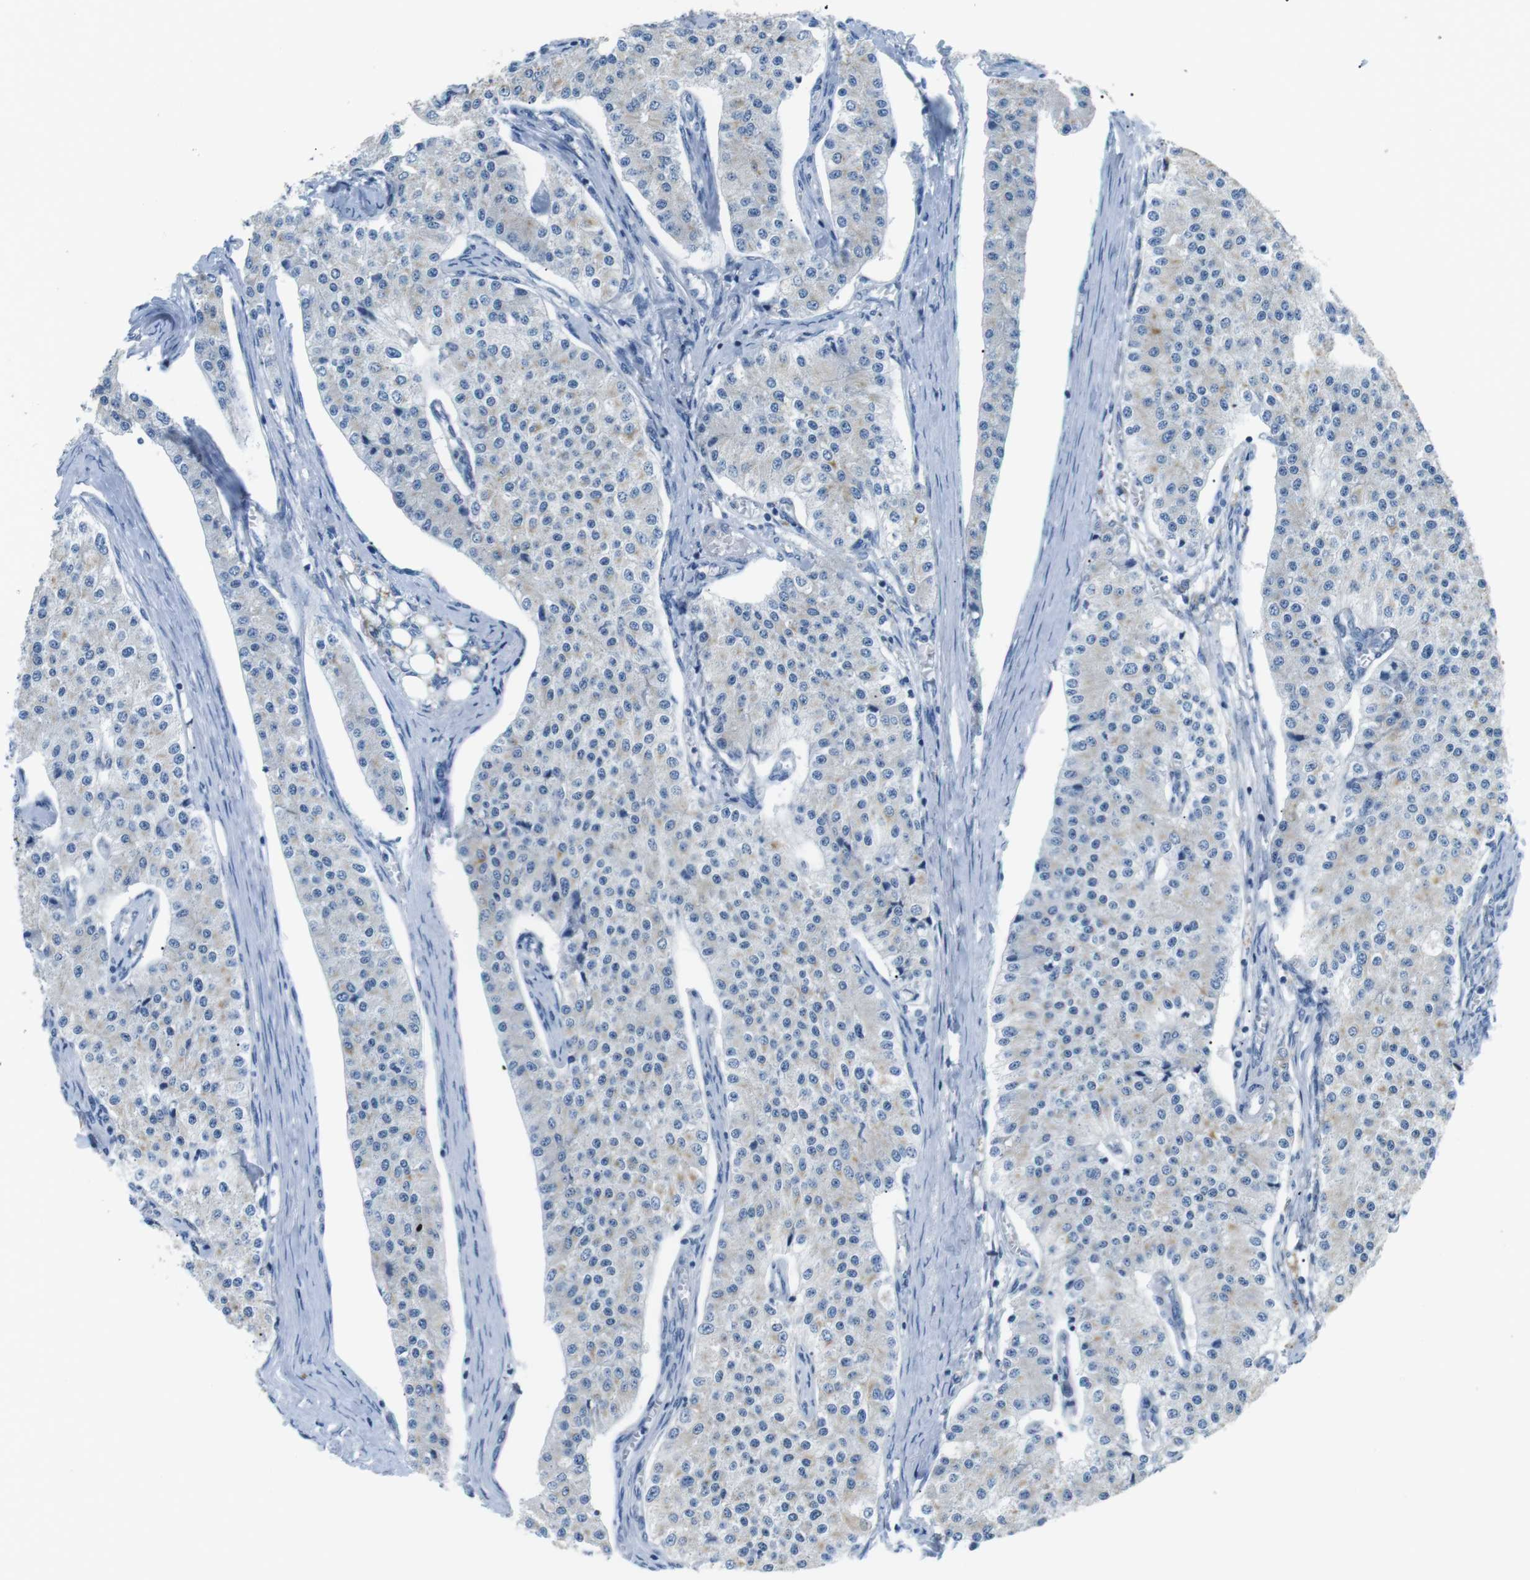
{"staining": {"intensity": "negative", "quantity": "none", "location": "none"}, "tissue": "carcinoid", "cell_type": "Tumor cells", "image_type": "cancer", "snomed": [{"axis": "morphology", "description": "Carcinoid, malignant, NOS"}, {"axis": "topography", "description": "Colon"}], "caption": "A histopathology image of human malignant carcinoid is negative for staining in tumor cells.", "gene": "UNC5CL", "patient": {"sex": "female", "age": 52}}